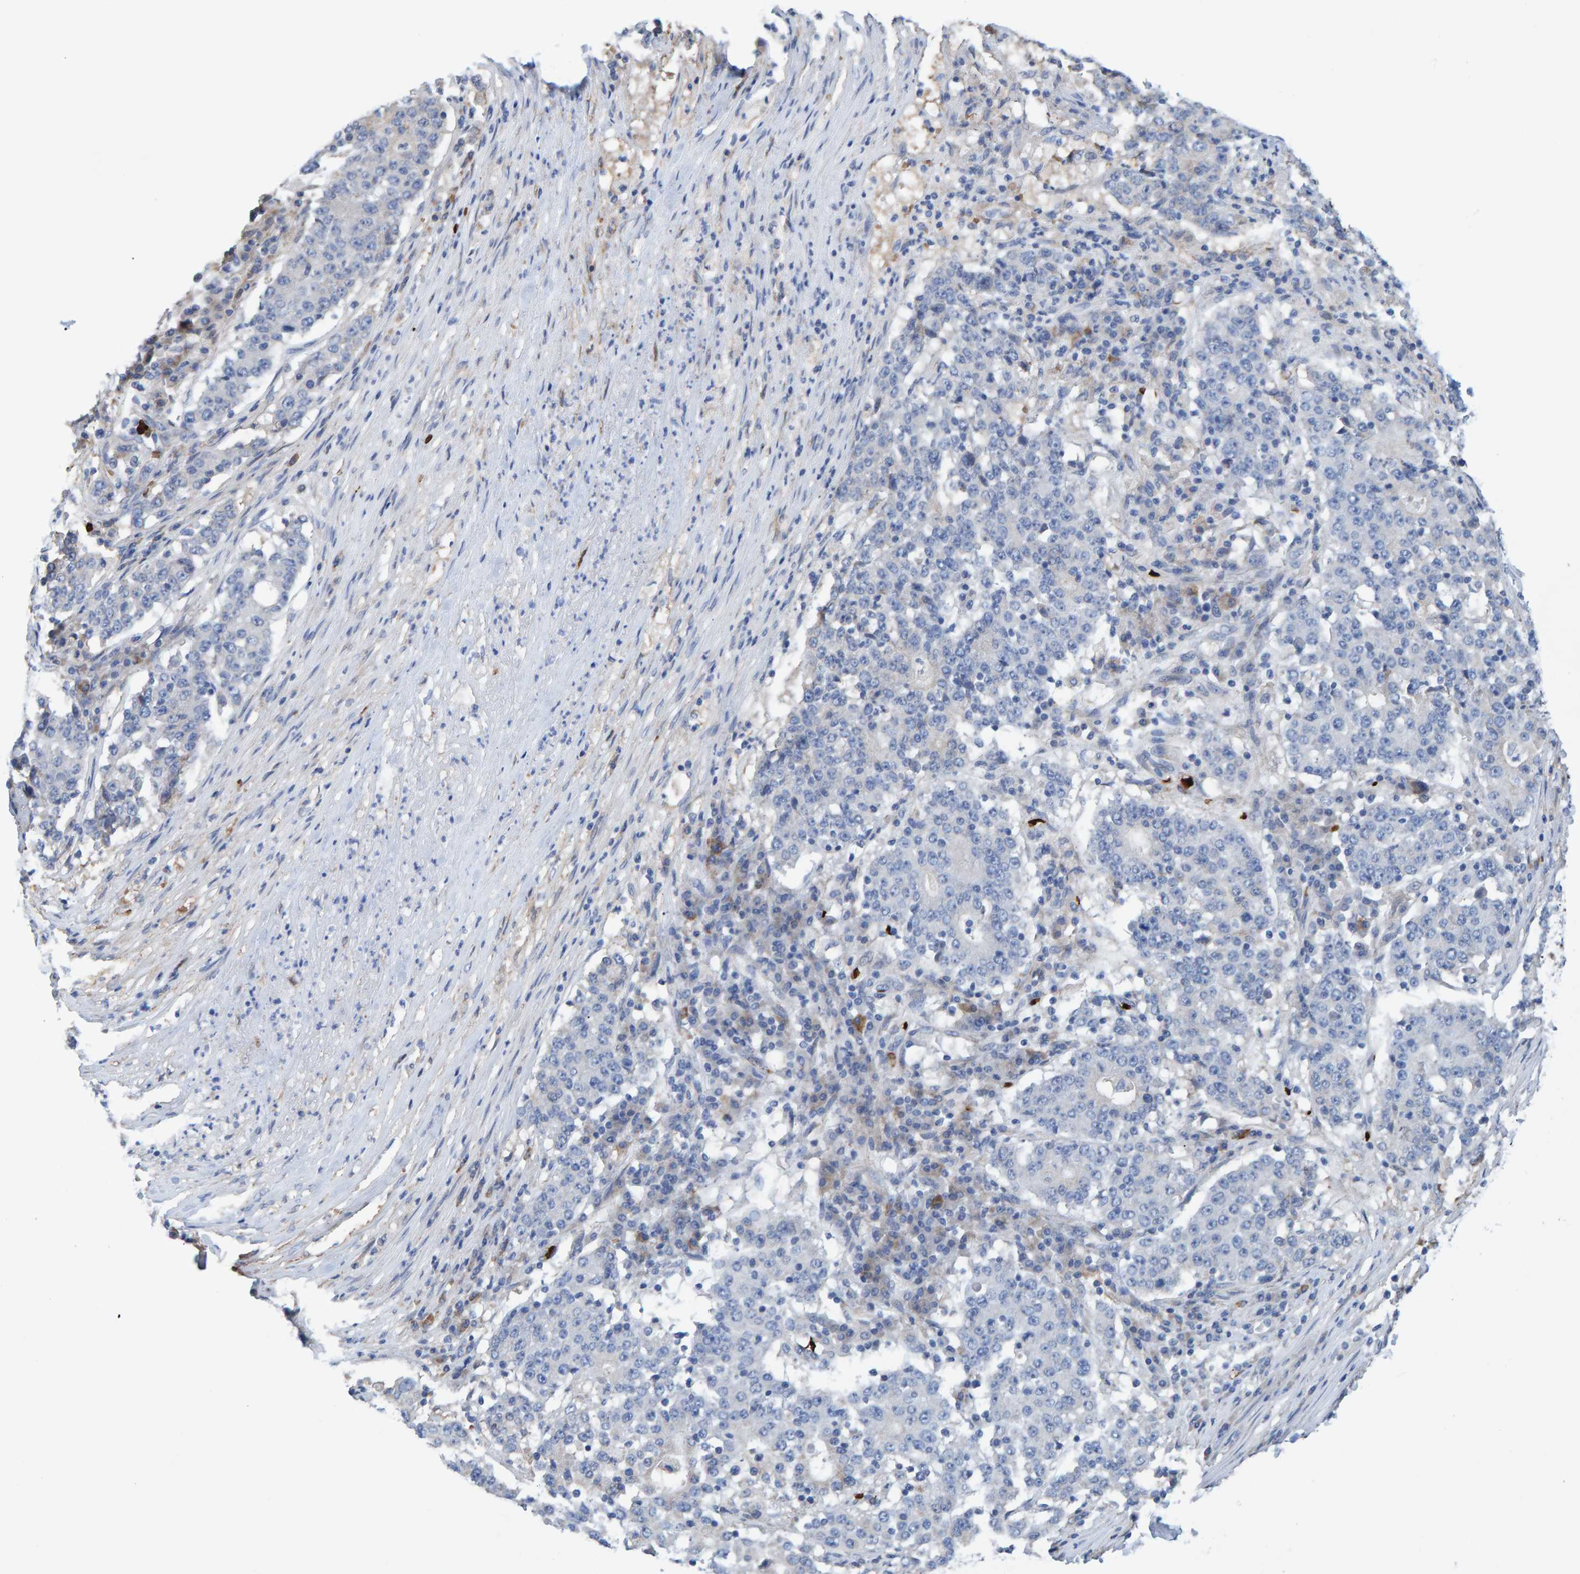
{"staining": {"intensity": "negative", "quantity": "none", "location": "none"}, "tissue": "stomach cancer", "cell_type": "Tumor cells", "image_type": "cancer", "snomed": [{"axis": "morphology", "description": "Adenocarcinoma, NOS"}, {"axis": "topography", "description": "Stomach"}], "caption": "Immunohistochemical staining of human adenocarcinoma (stomach) displays no significant staining in tumor cells.", "gene": "VPS9D1", "patient": {"sex": "male", "age": 59}}